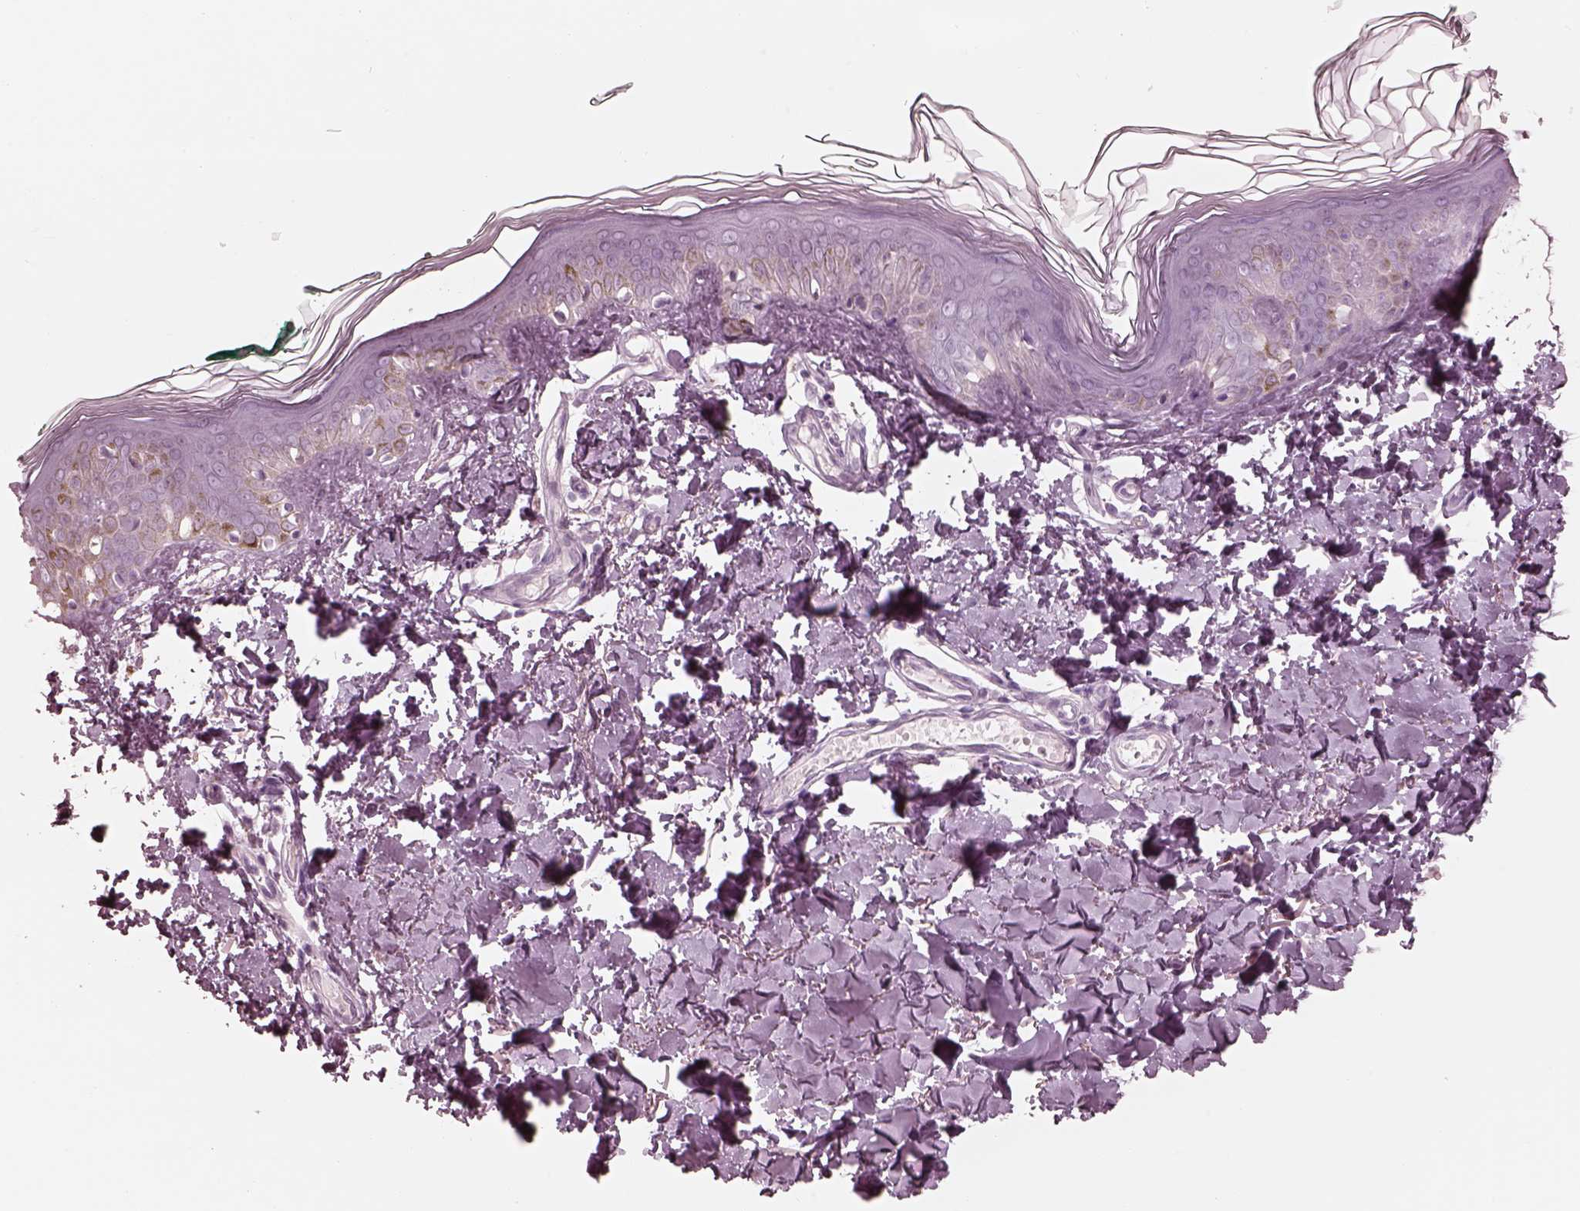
{"staining": {"intensity": "negative", "quantity": "none", "location": "none"}, "tissue": "skin", "cell_type": "Fibroblasts", "image_type": "normal", "snomed": [{"axis": "morphology", "description": "Normal tissue, NOS"}, {"axis": "topography", "description": "Skin"}, {"axis": "topography", "description": "Peripheral nerve tissue"}], "caption": "Photomicrograph shows no significant protein staining in fibroblasts of benign skin.", "gene": "CADM2", "patient": {"sex": "female", "age": 45}}